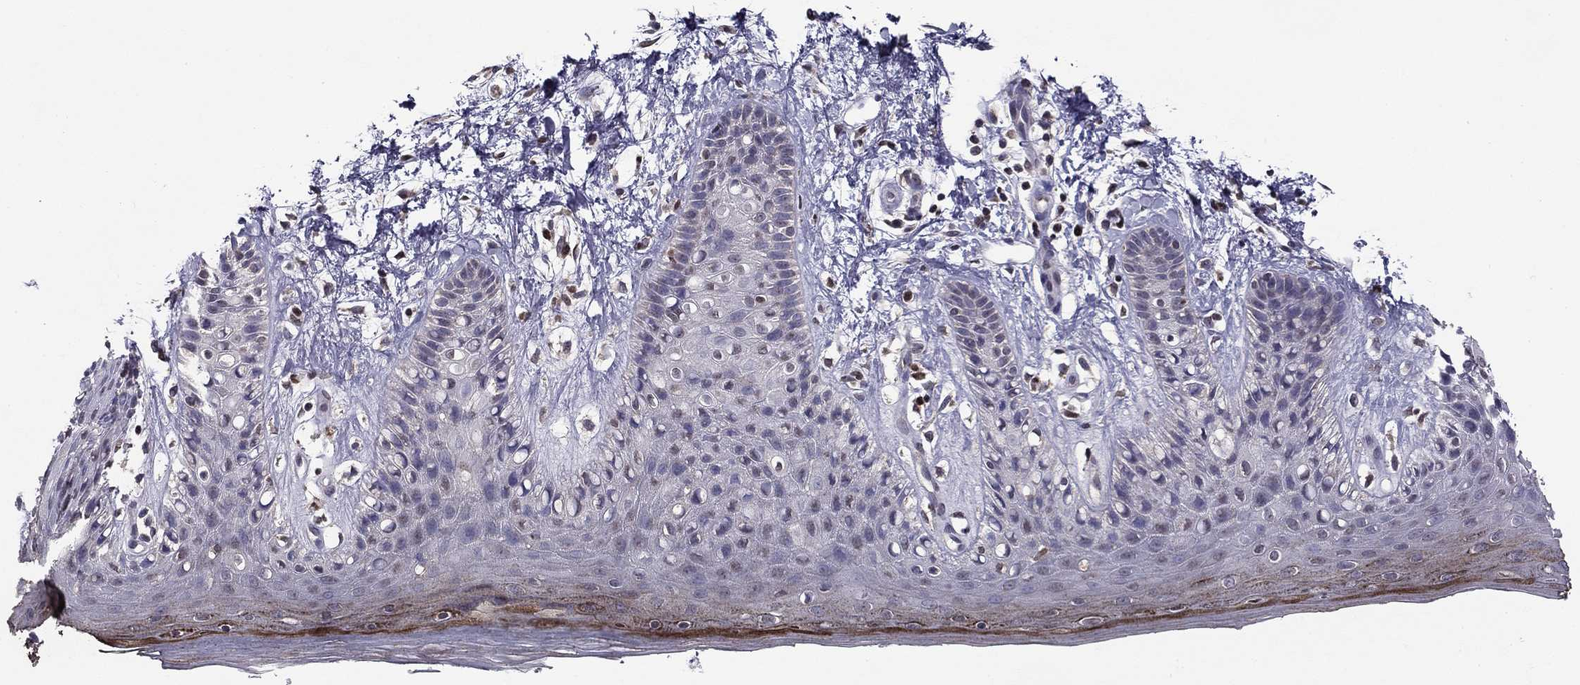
{"staining": {"intensity": "strong", "quantity": "<25%", "location": "cytoplasmic/membranous"}, "tissue": "skin", "cell_type": "Epidermal cells", "image_type": "normal", "snomed": [{"axis": "morphology", "description": "Normal tissue, NOS"}, {"axis": "topography", "description": "Anal"}], "caption": "Immunohistochemistry histopathology image of normal skin stained for a protein (brown), which displays medium levels of strong cytoplasmic/membranous positivity in about <25% of epidermal cells.", "gene": "HCN1", "patient": {"sex": "male", "age": 36}}